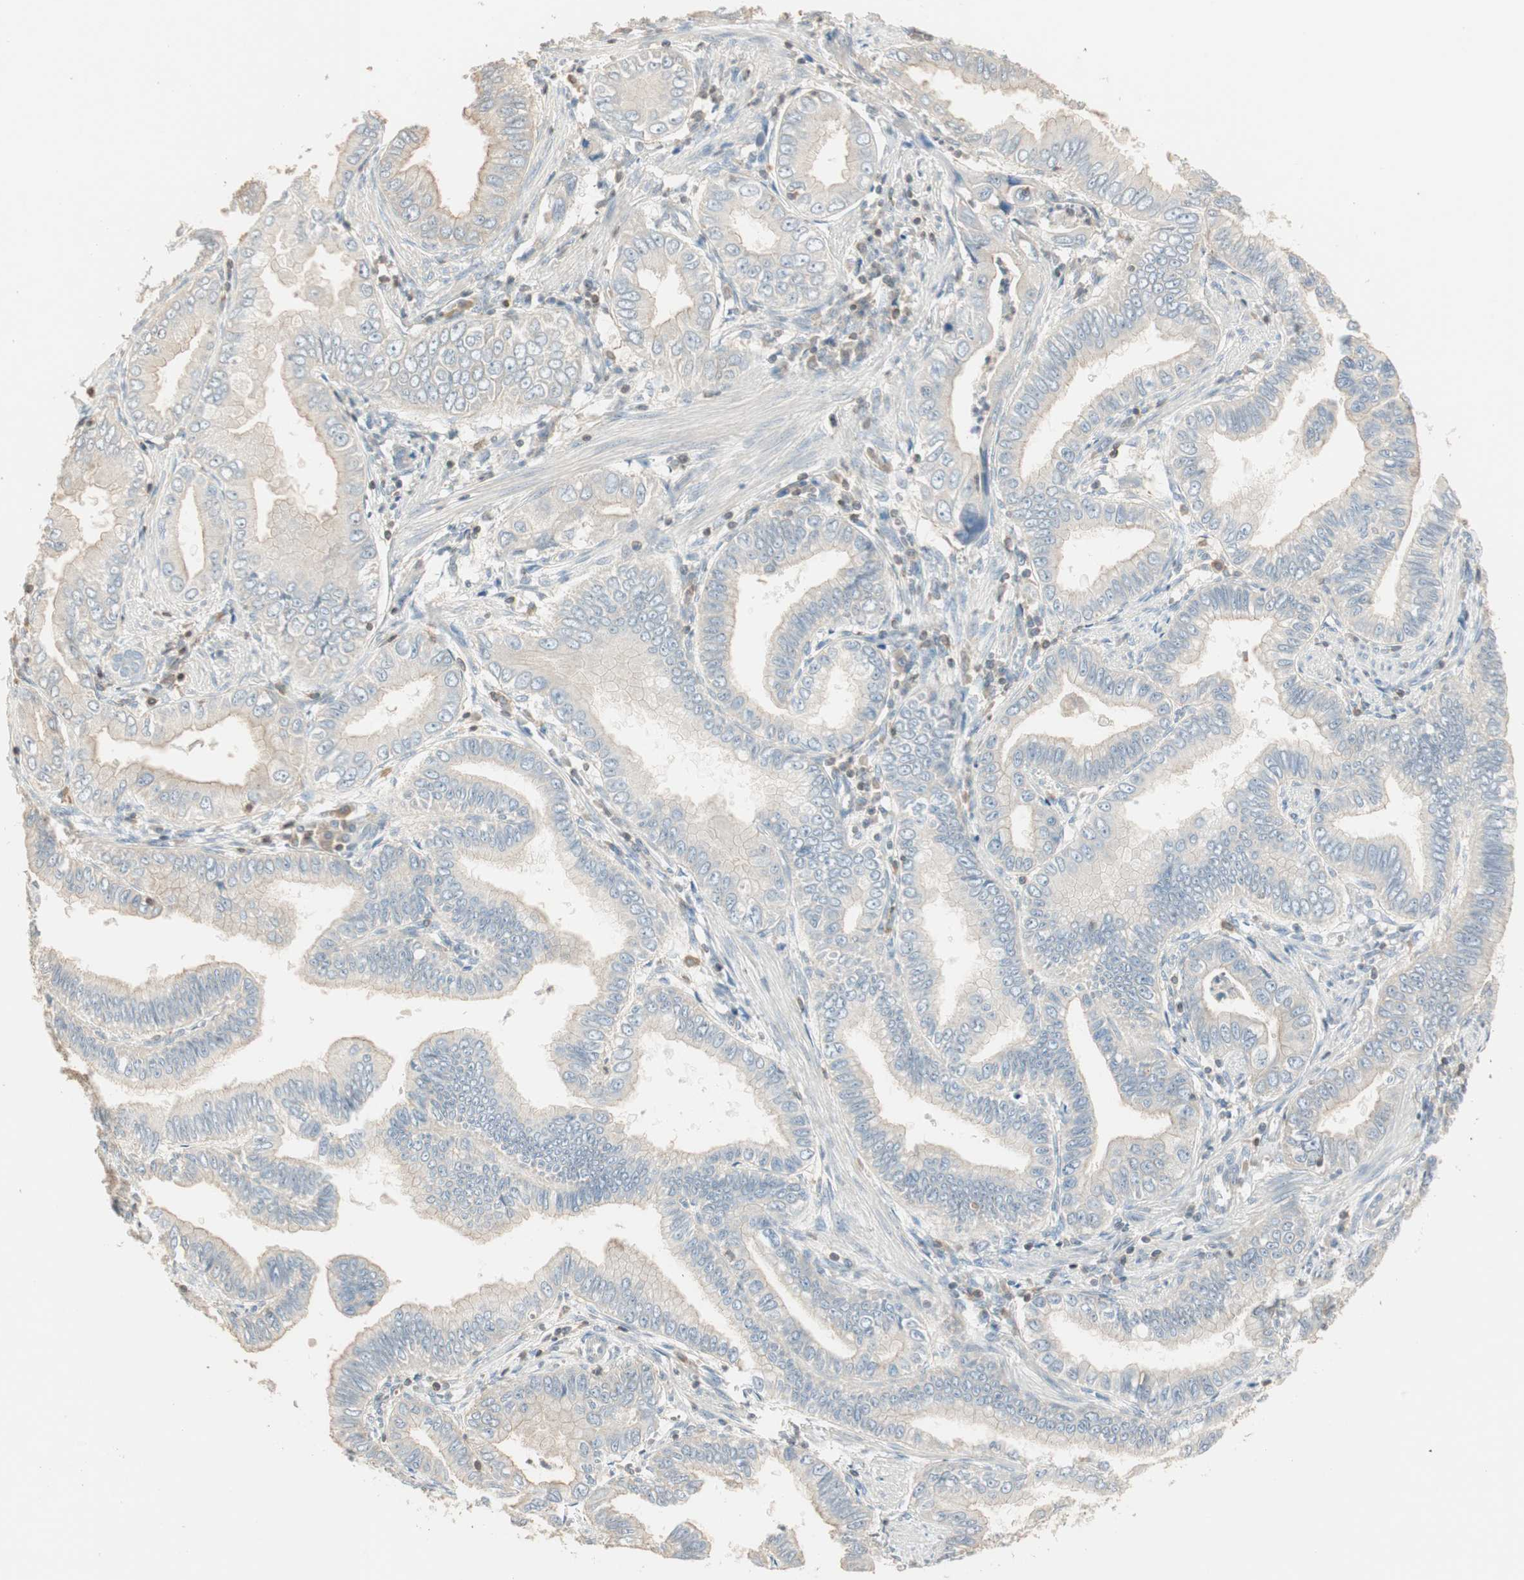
{"staining": {"intensity": "weak", "quantity": "25%-75%", "location": "cytoplasmic/membranous"}, "tissue": "pancreatic cancer", "cell_type": "Tumor cells", "image_type": "cancer", "snomed": [{"axis": "morphology", "description": "Normal tissue, NOS"}, {"axis": "topography", "description": "Lymph node"}], "caption": "An image of pancreatic cancer stained for a protein demonstrates weak cytoplasmic/membranous brown staining in tumor cells. The staining is performed using DAB brown chromogen to label protein expression. The nuclei are counter-stained blue using hematoxylin.", "gene": "CRLF3", "patient": {"sex": "male", "age": 50}}